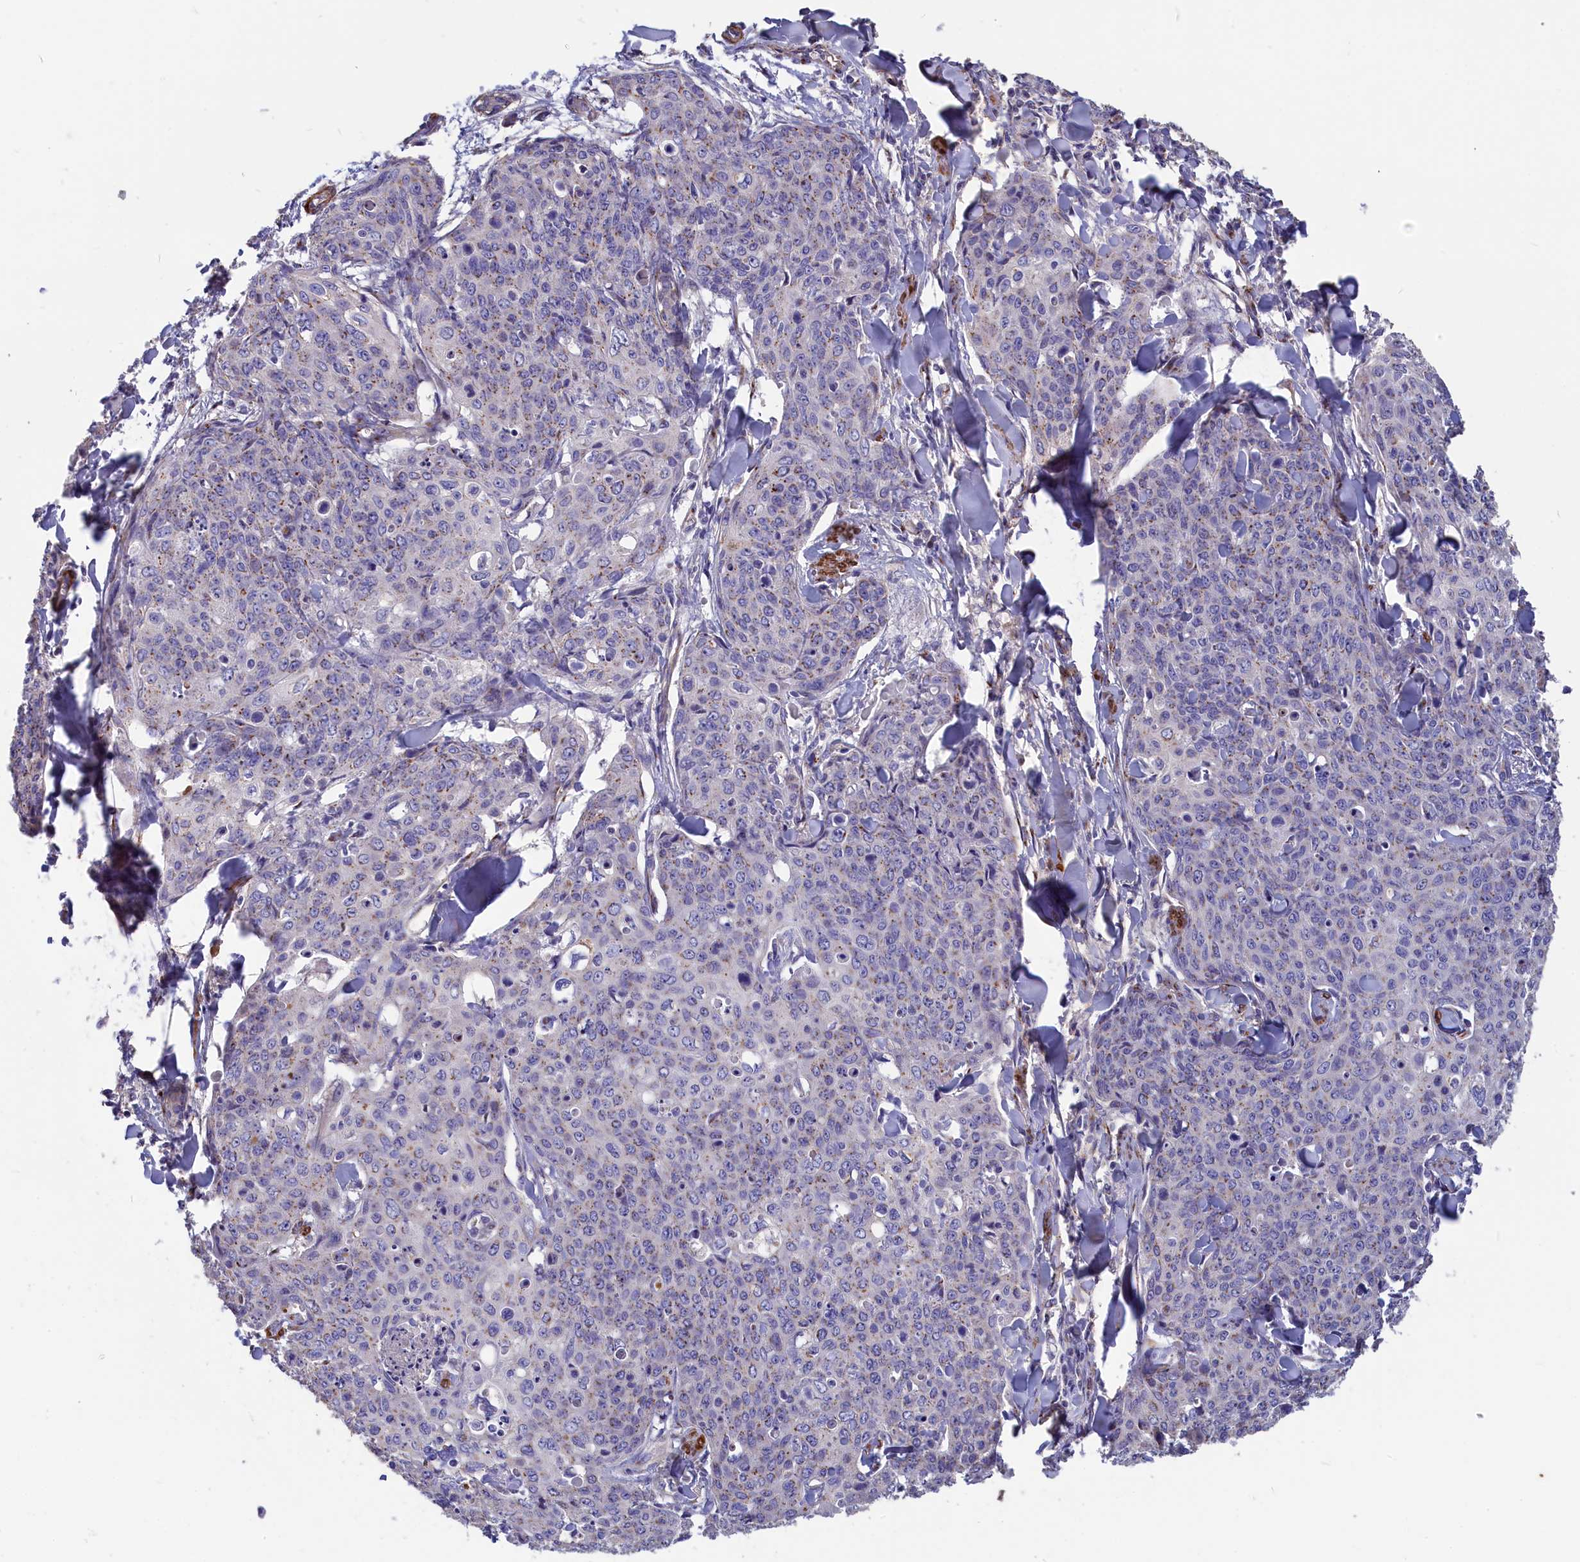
{"staining": {"intensity": "moderate", "quantity": "<25%", "location": "cytoplasmic/membranous"}, "tissue": "skin cancer", "cell_type": "Tumor cells", "image_type": "cancer", "snomed": [{"axis": "morphology", "description": "Squamous cell carcinoma, NOS"}, {"axis": "topography", "description": "Skin"}, {"axis": "topography", "description": "Vulva"}], "caption": "A brown stain shows moderate cytoplasmic/membranous expression of a protein in skin cancer (squamous cell carcinoma) tumor cells. (DAB (3,3'-diaminobenzidine) IHC, brown staining for protein, blue staining for nuclei).", "gene": "TUBGCP4", "patient": {"sex": "female", "age": 85}}